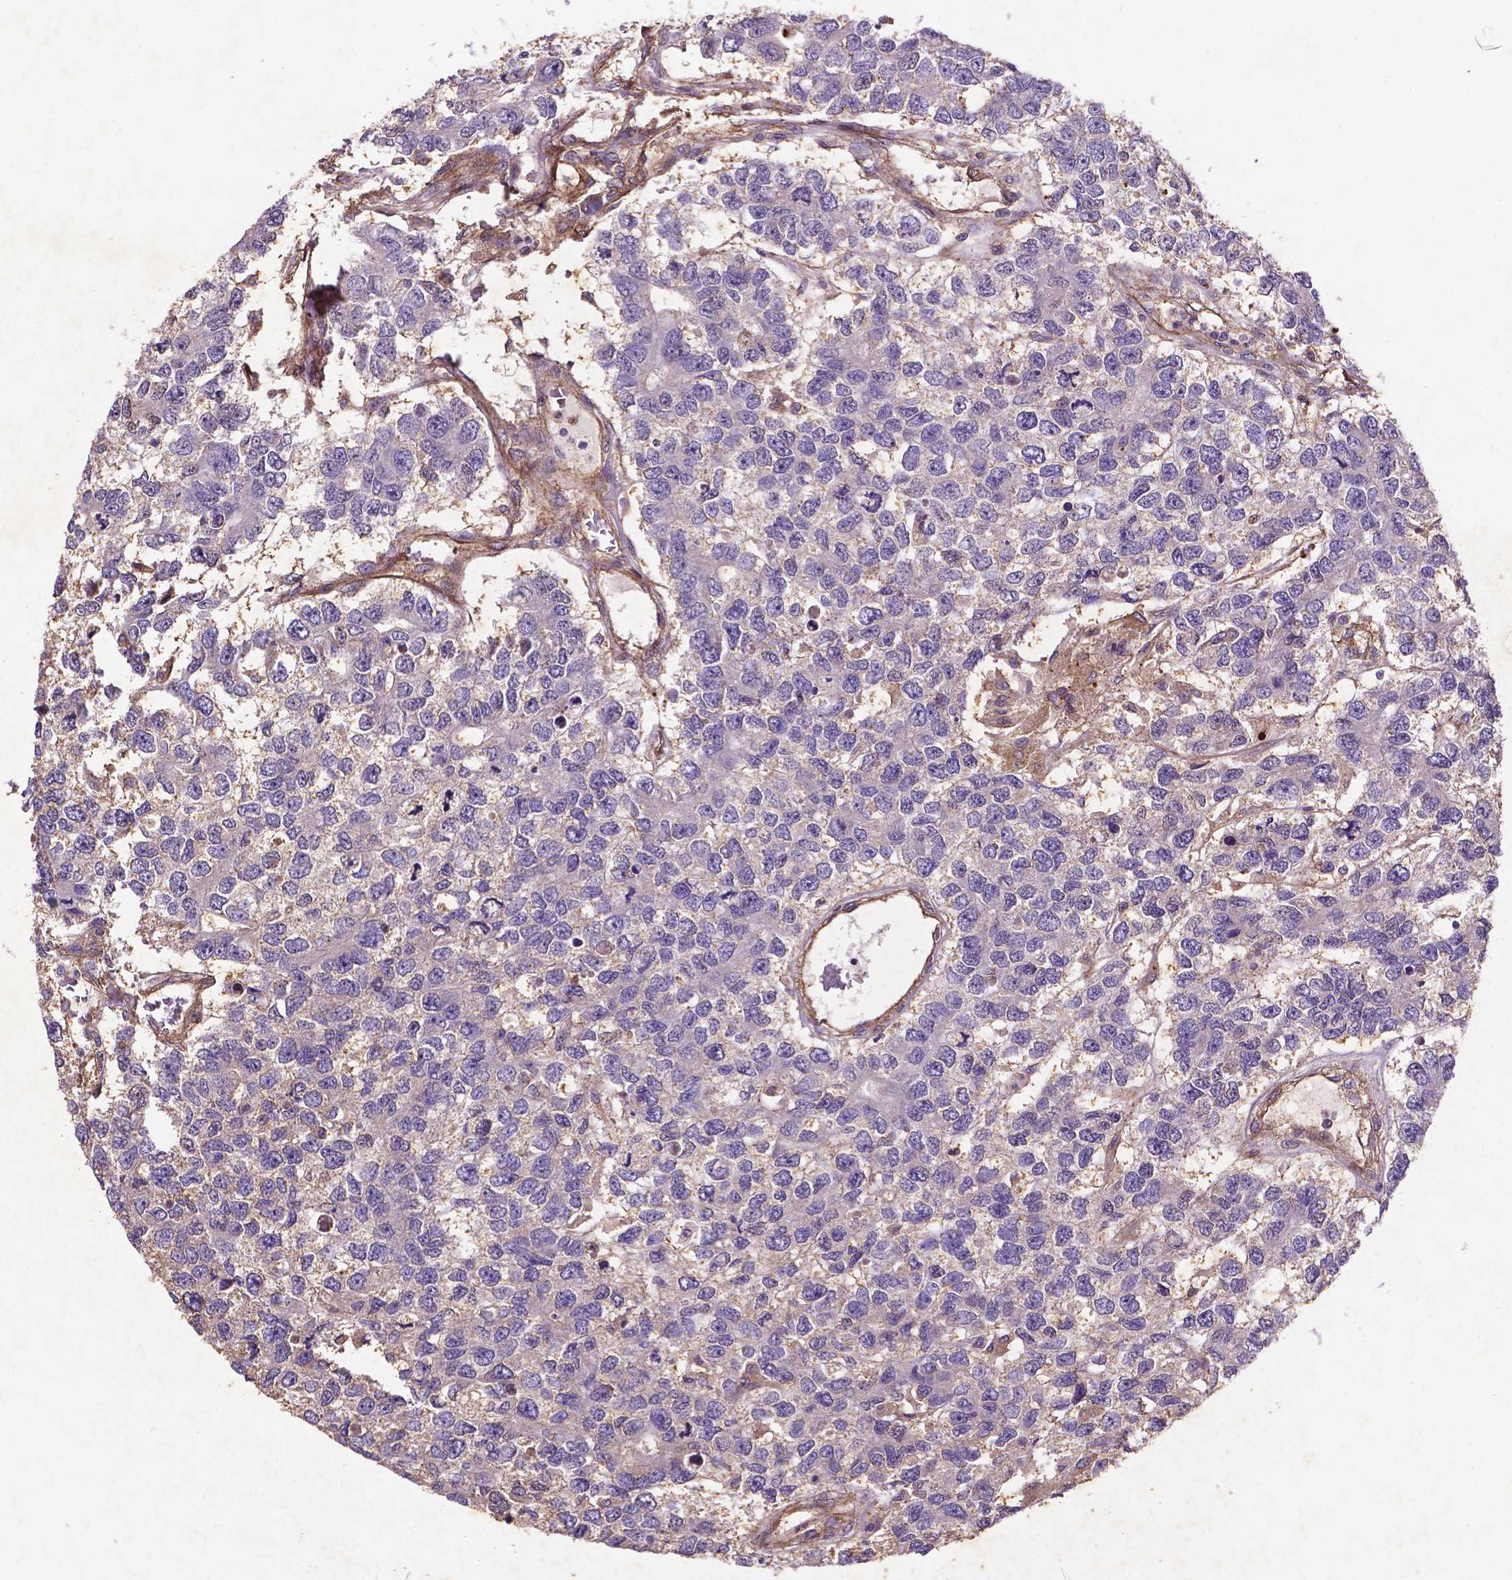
{"staining": {"intensity": "negative", "quantity": "none", "location": "none"}, "tissue": "testis cancer", "cell_type": "Tumor cells", "image_type": "cancer", "snomed": [{"axis": "morphology", "description": "Seminoma, NOS"}, {"axis": "topography", "description": "Testis"}], "caption": "IHC of human testis cancer displays no expression in tumor cells.", "gene": "RRAS", "patient": {"sex": "male", "age": 52}}